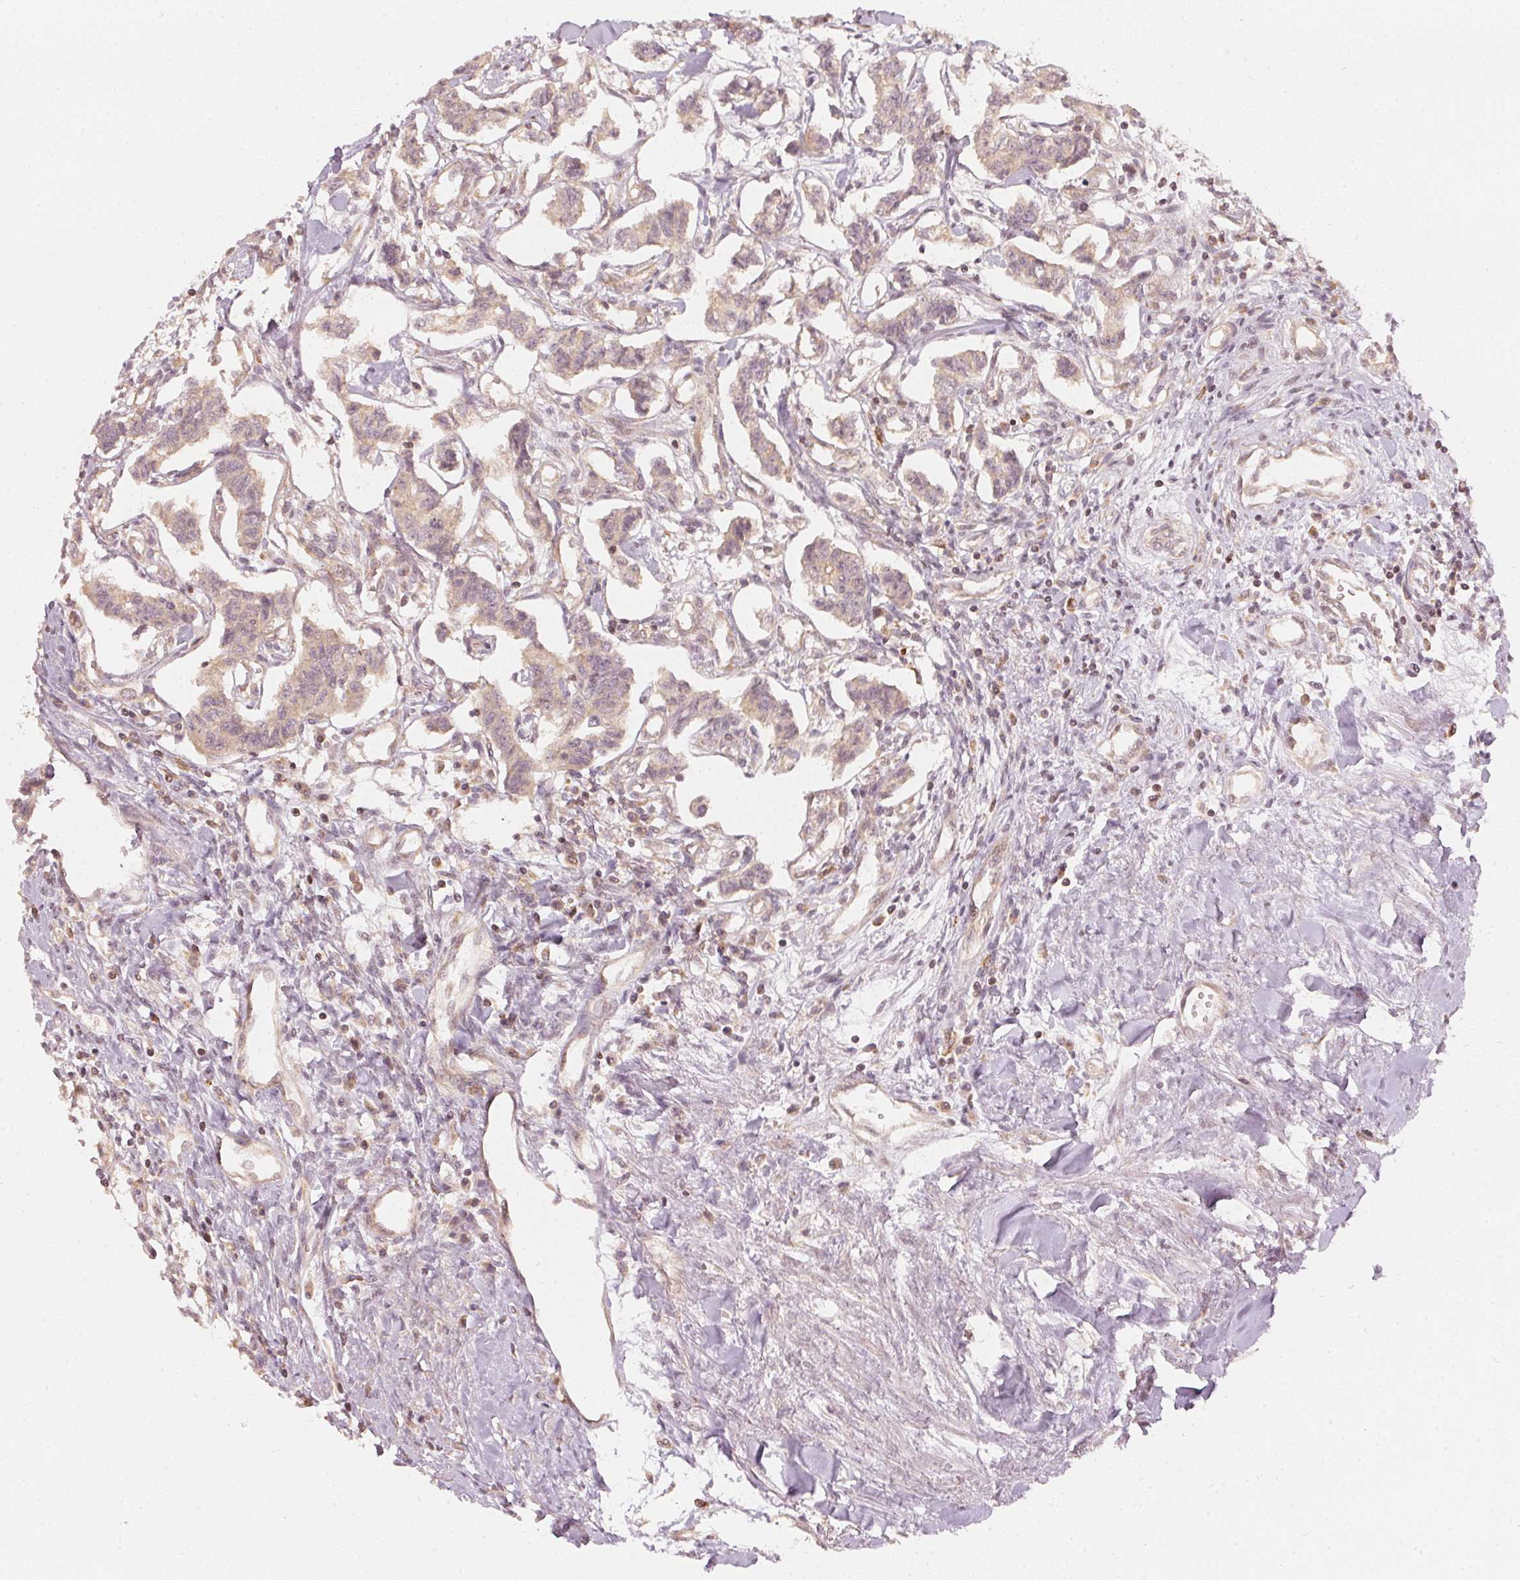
{"staining": {"intensity": "weak", "quantity": "25%-75%", "location": "cytoplasmic/membranous"}, "tissue": "carcinoid", "cell_type": "Tumor cells", "image_type": "cancer", "snomed": [{"axis": "morphology", "description": "Carcinoid, malignant, NOS"}, {"axis": "topography", "description": "Kidney"}], "caption": "Weak cytoplasmic/membranous protein positivity is appreciated in about 25%-75% of tumor cells in carcinoid (malignant). (Brightfield microscopy of DAB IHC at high magnification).", "gene": "WDR54", "patient": {"sex": "female", "age": 41}}